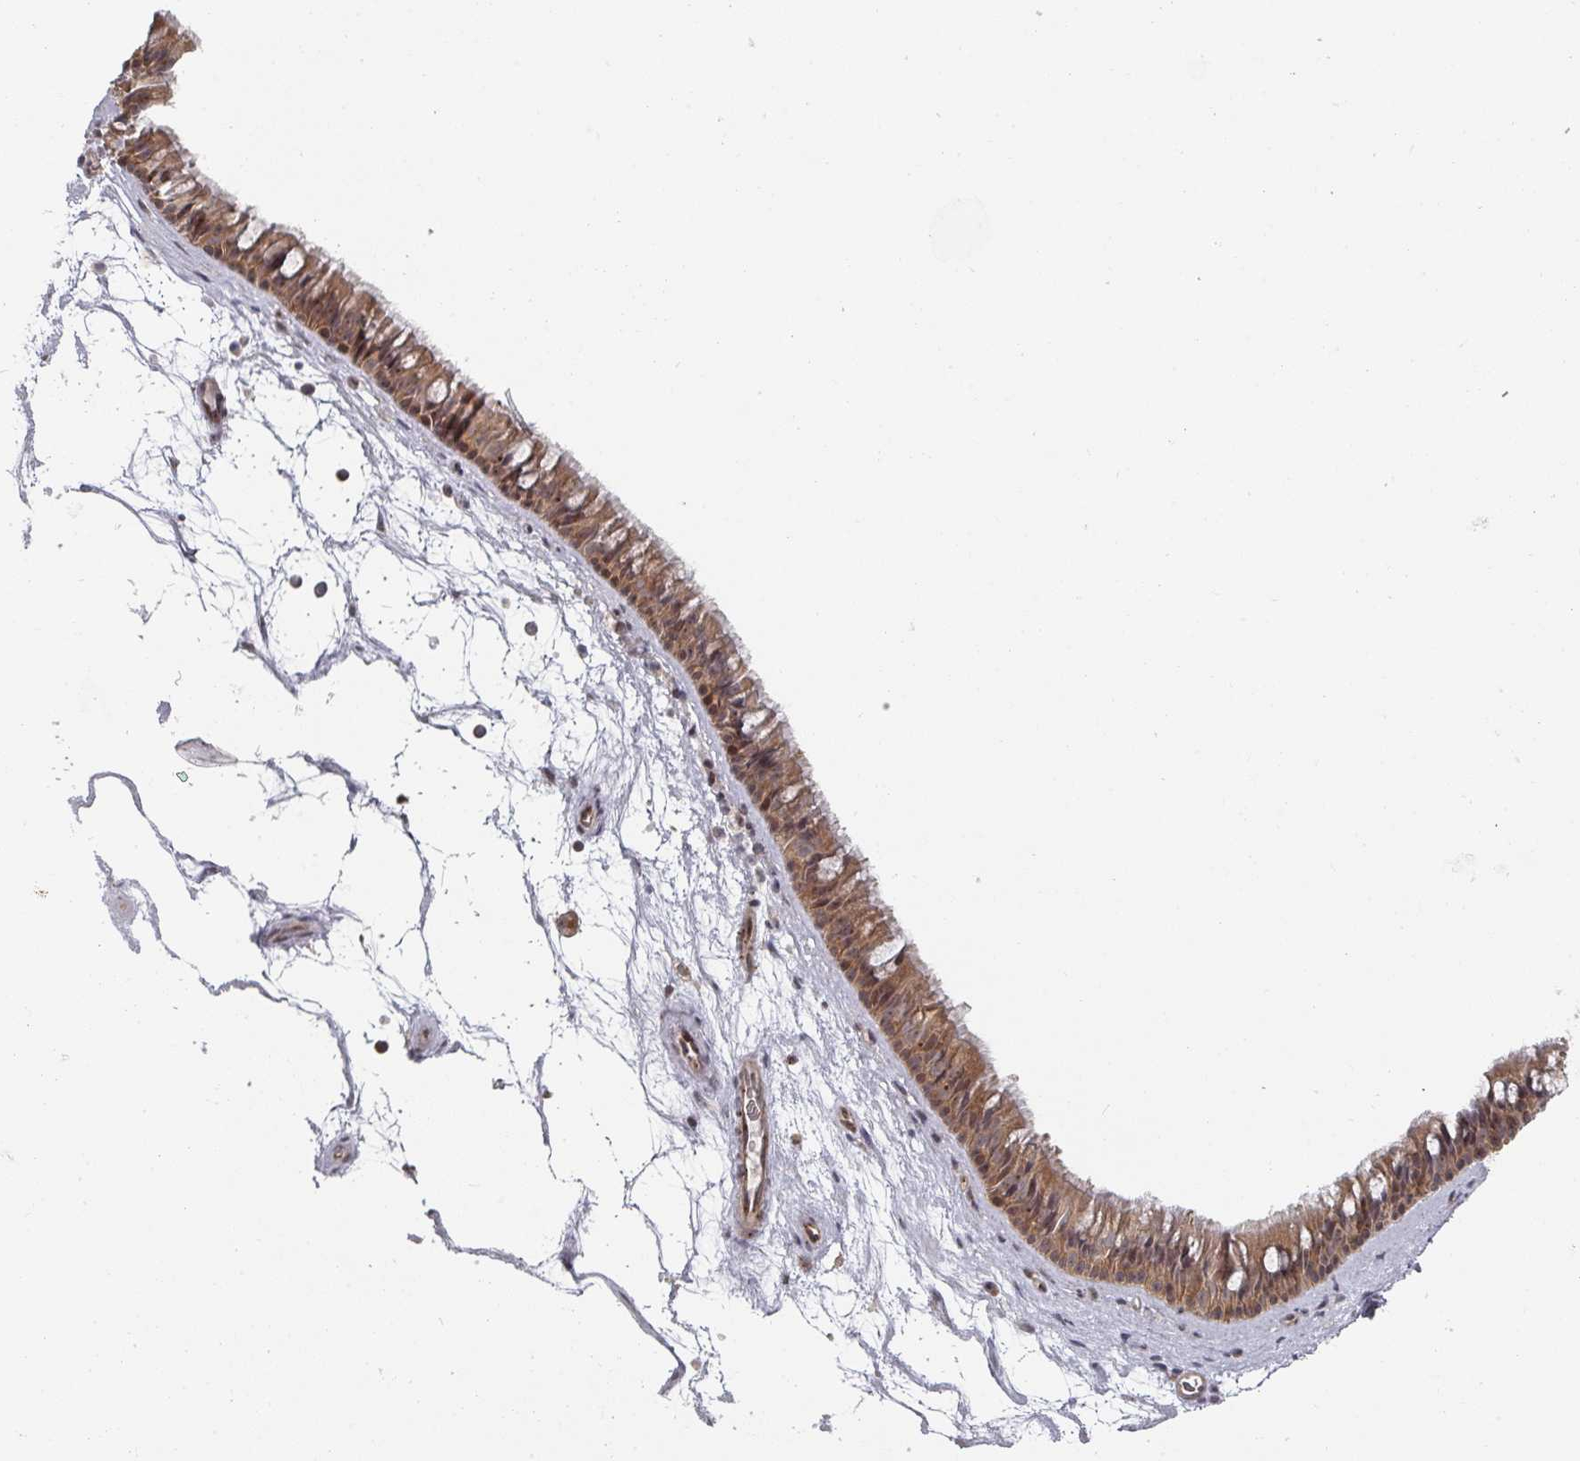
{"staining": {"intensity": "moderate", "quantity": ">75%", "location": "cytoplasmic/membranous"}, "tissue": "nasopharynx", "cell_type": "Respiratory epithelial cells", "image_type": "normal", "snomed": [{"axis": "morphology", "description": "Normal tissue, NOS"}, {"axis": "topography", "description": "Nasopharynx"}], "caption": "Nasopharynx stained with DAB immunohistochemistry (IHC) shows medium levels of moderate cytoplasmic/membranous staining in about >75% of respiratory epithelial cells.", "gene": "KIF1C", "patient": {"sex": "male", "age": 64}}